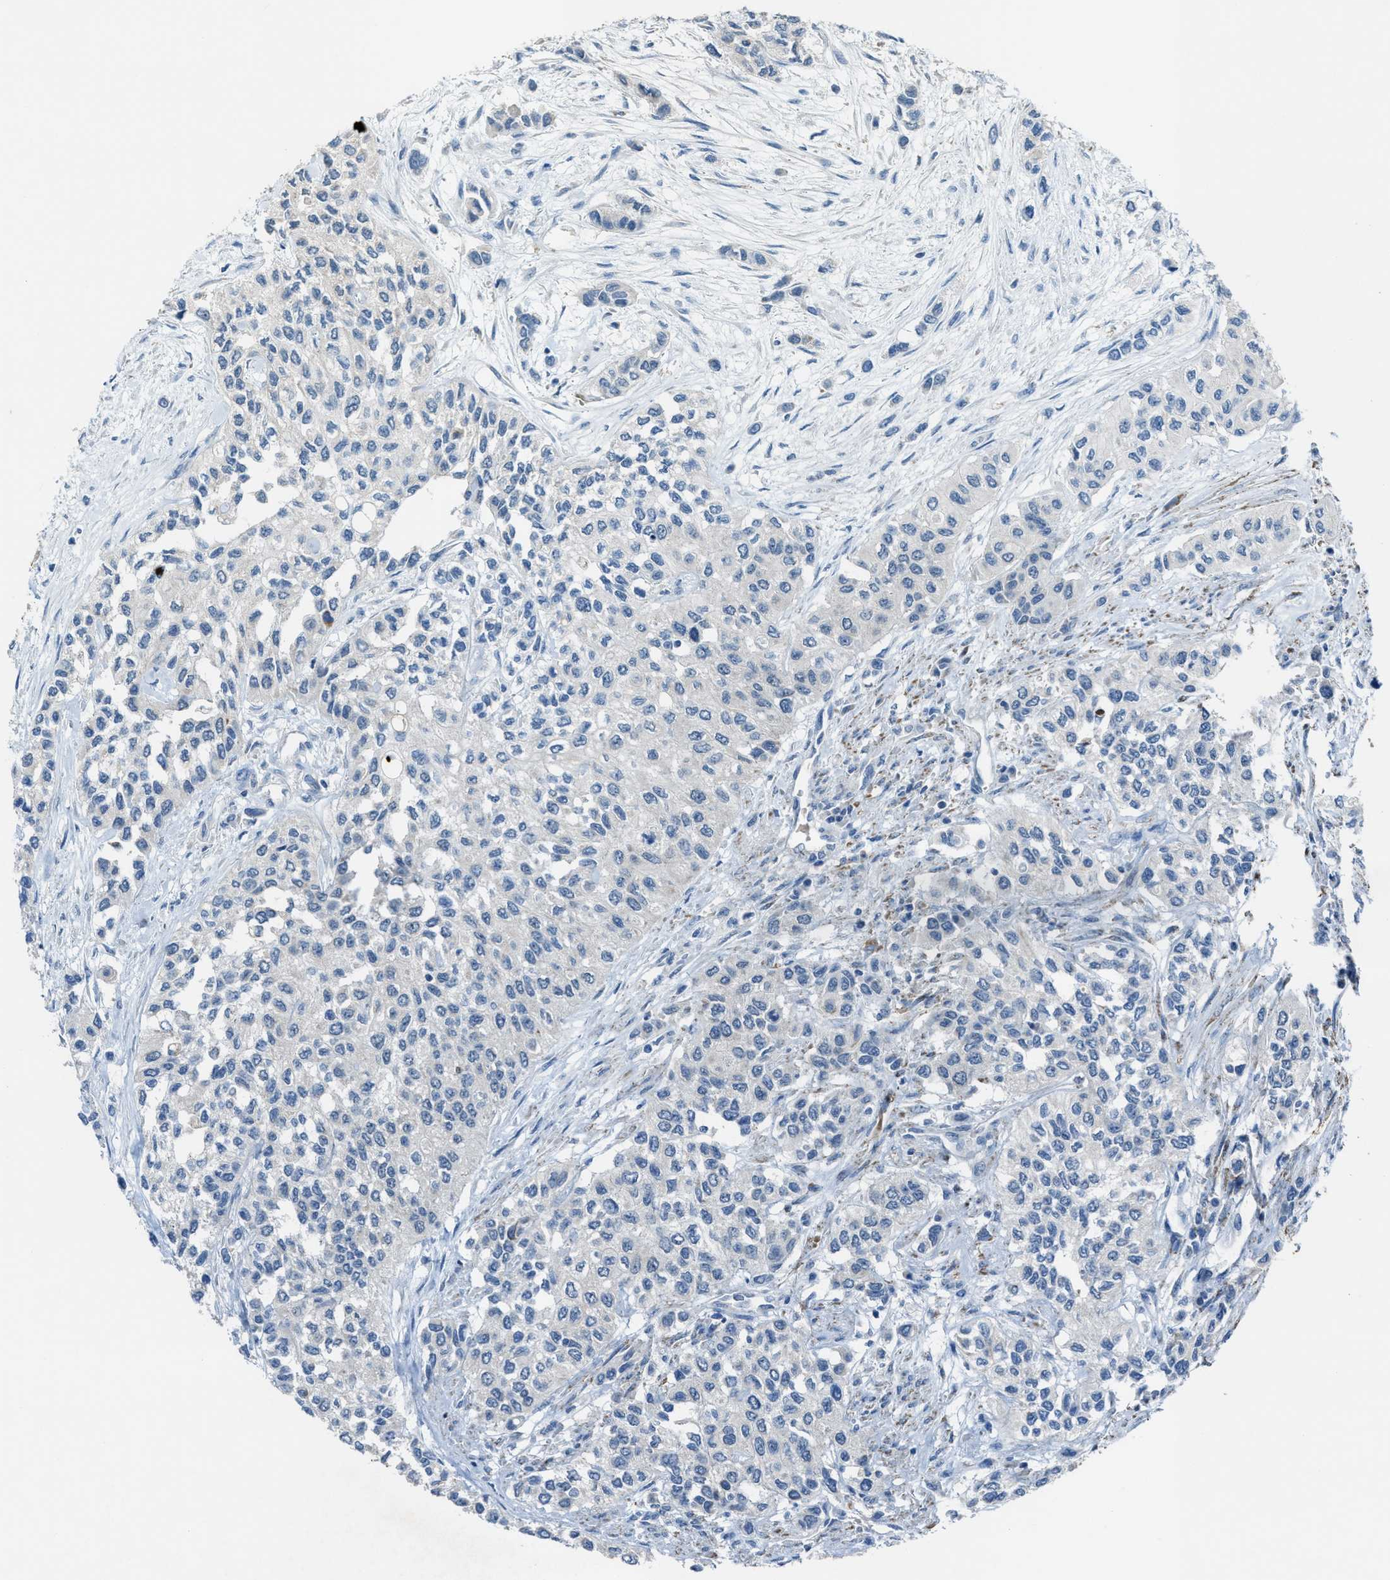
{"staining": {"intensity": "negative", "quantity": "none", "location": "none"}, "tissue": "urothelial cancer", "cell_type": "Tumor cells", "image_type": "cancer", "snomed": [{"axis": "morphology", "description": "Urothelial carcinoma, High grade"}, {"axis": "topography", "description": "Urinary bladder"}], "caption": "Immunohistochemistry (IHC) photomicrograph of human urothelial carcinoma (high-grade) stained for a protein (brown), which demonstrates no staining in tumor cells.", "gene": "CDON", "patient": {"sex": "female", "age": 56}}